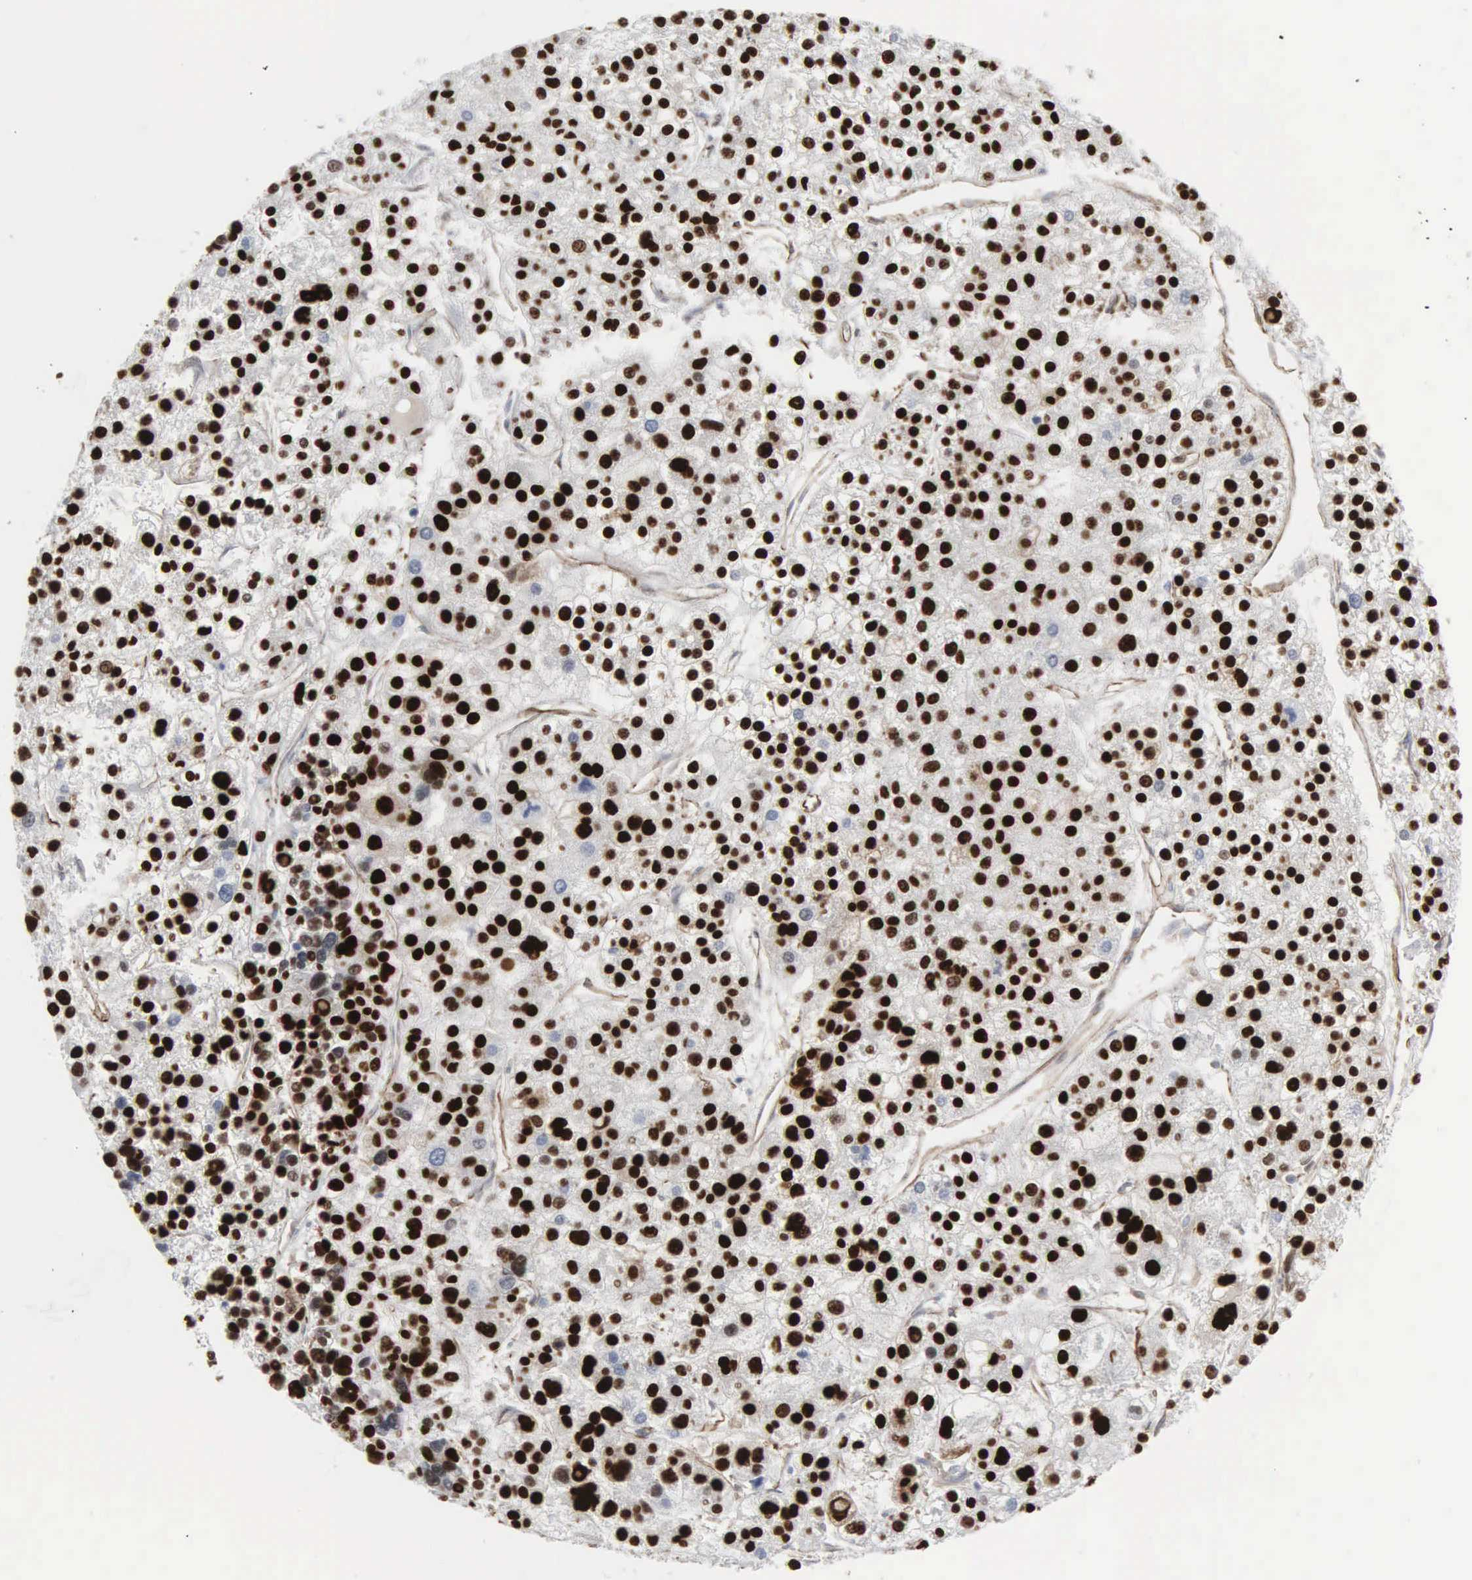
{"staining": {"intensity": "strong", "quantity": ">75%", "location": "nuclear"}, "tissue": "liver cancer", "cell_type": "Tumor cells", "image_type": "cancer", "snomed": [{"axis": "morphology", "description": "Carcinoma, Hepatocellular, NOS"}, {"axis": "topography", "description": "Liver"}], "caption": "The immunohistochemical stain highlights strong nuclear positivity in tumor cells of liver cancer tissue. Nuclei are stained in blue.", "gene": "CCNE1", "patient": {"sex": "female", "age": 85}}